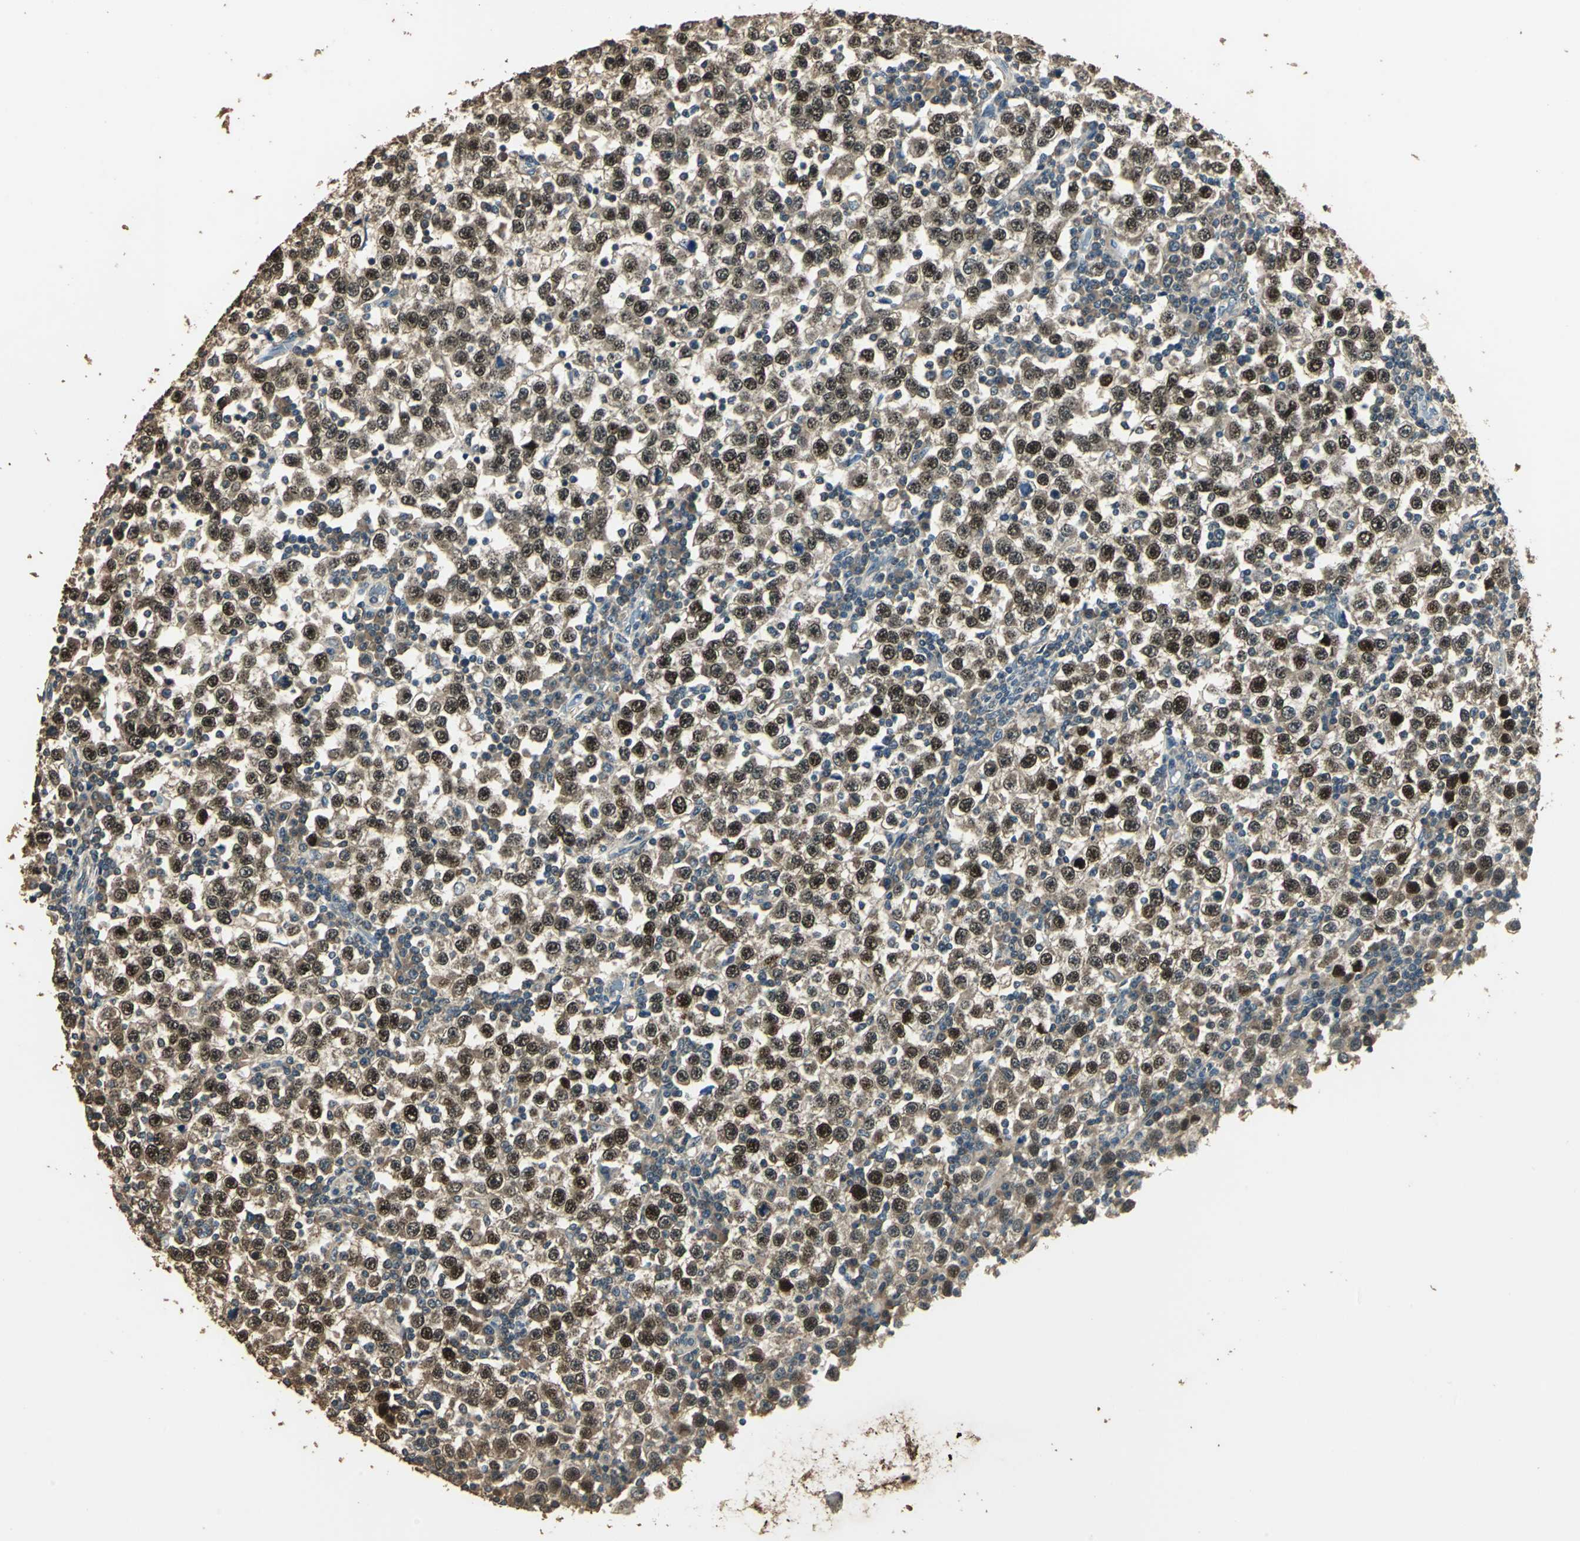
{"staining": {"intensity": "strong", "quantity": ">75%", "location": "cytoplasmic/membranous,nuclear"}, "tissue": "testis cancer", "cell_type": "Tumor cells", "image_type": "cancer", "snomed": [{"axis": "morphology", "description": "Seminoma, NOS"}, {"axis": "topography", "description": "Testis"}], "caption": "A histopathology image showing strong cytoplasmic/membranous and nuclear staining in about >75% of tumor cells in testis seminoma, as visualized by brown immunohistochemical staining.", "gene": "TMPRSS4", "patient": {"sex": "male", "age": 65}}